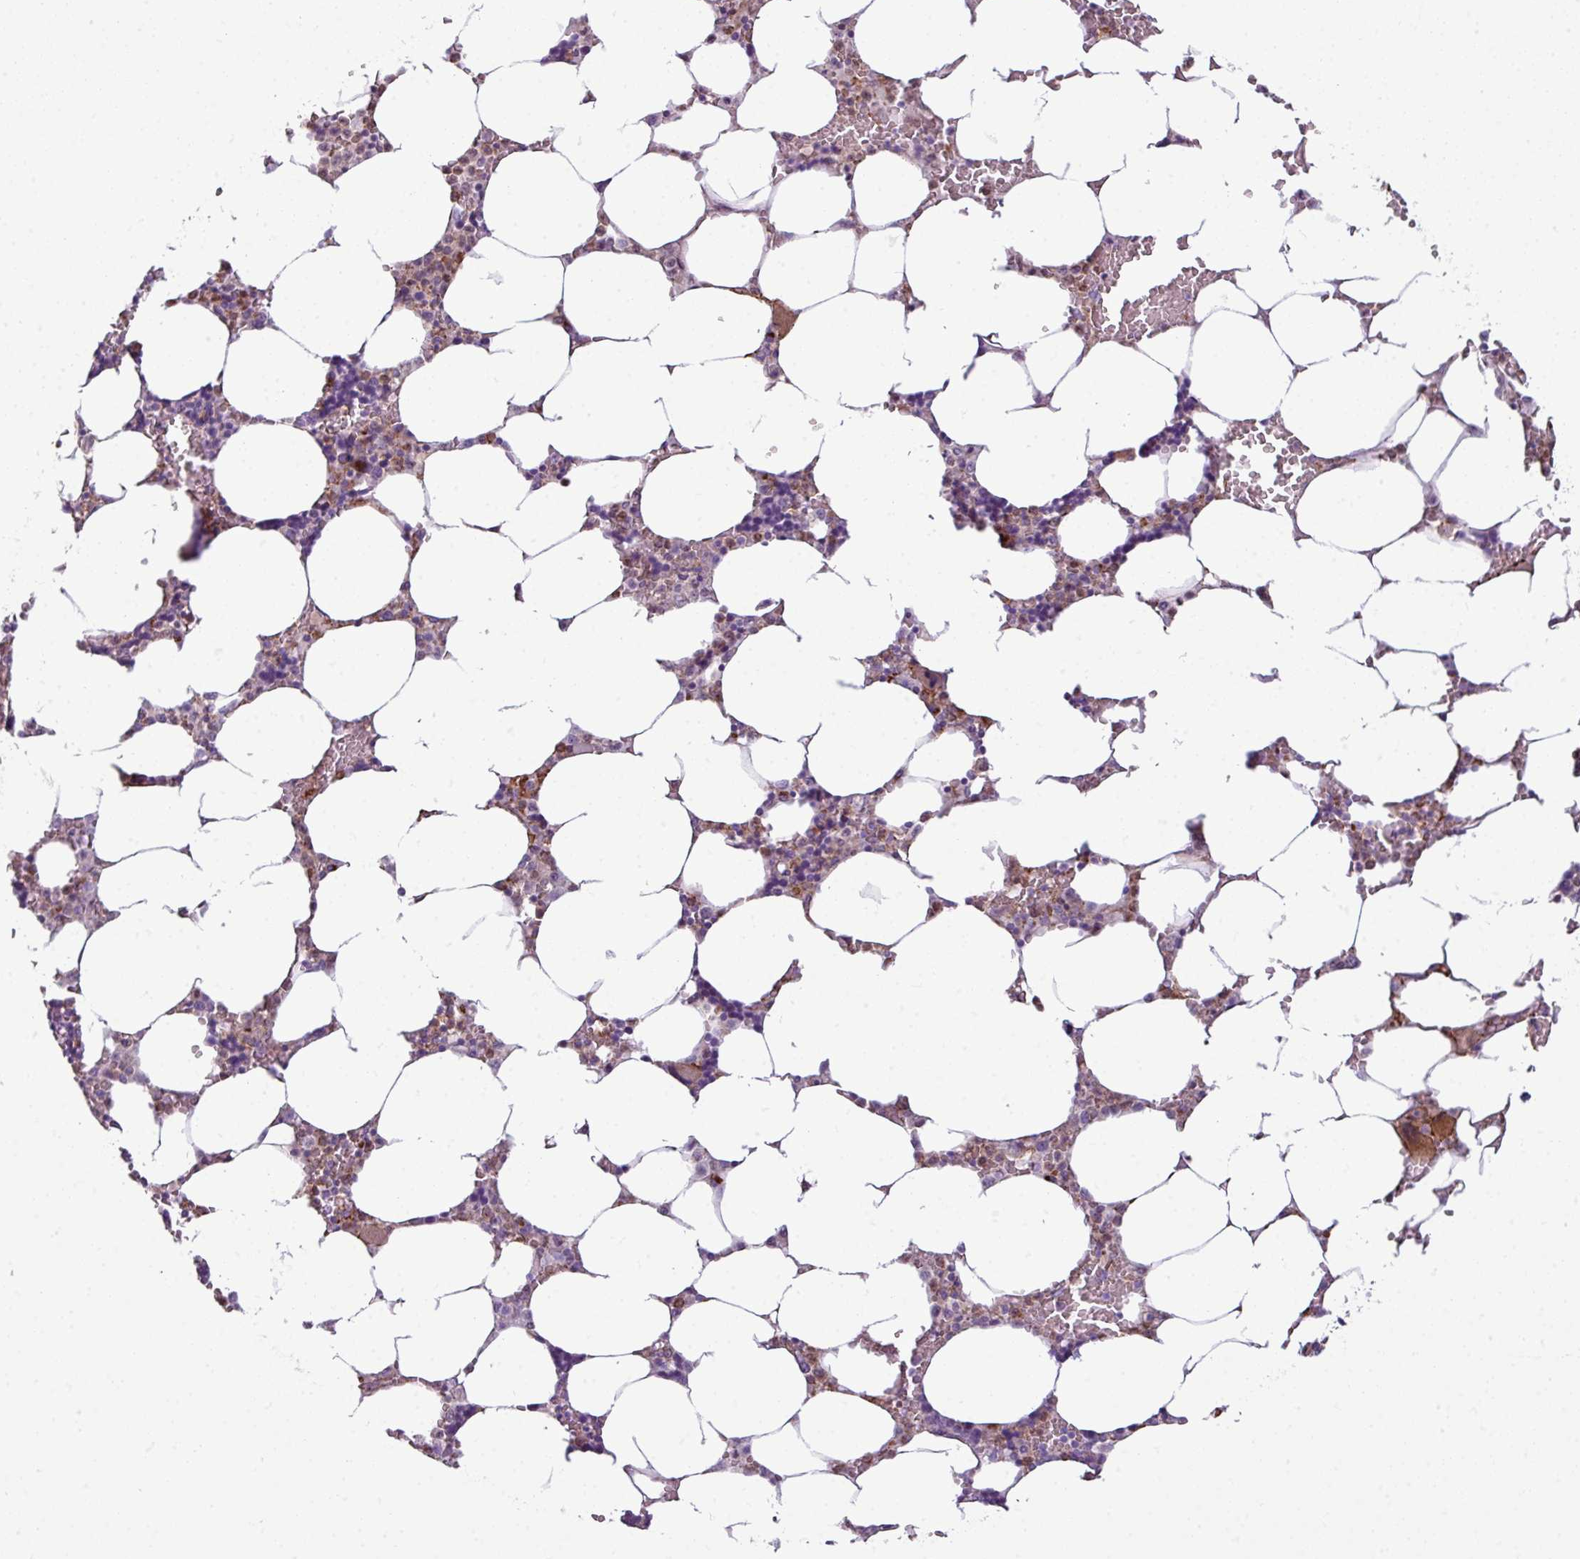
{"staining": {"intensity": "moderate", "quantity": "<25%", "location": "cytoplasmic/membranous"}, "tissue": "bone marrow", "cell_type": "Hematopoietic cells", "image_type": "normal", "snomed": [{"axis": "morphology", "description": "Normal tissue, NOS"}, {"axis": "topography", "description": "Bone marrow"}], "caption": "Moderate cytoplasmic/membranous positivity is seen in about <25% of hematopoietic cells in benign bone marrow. Nuclei are stained in blue.", "gene": "COL8A1", "patient": {"sex": "male", "age": 64}}